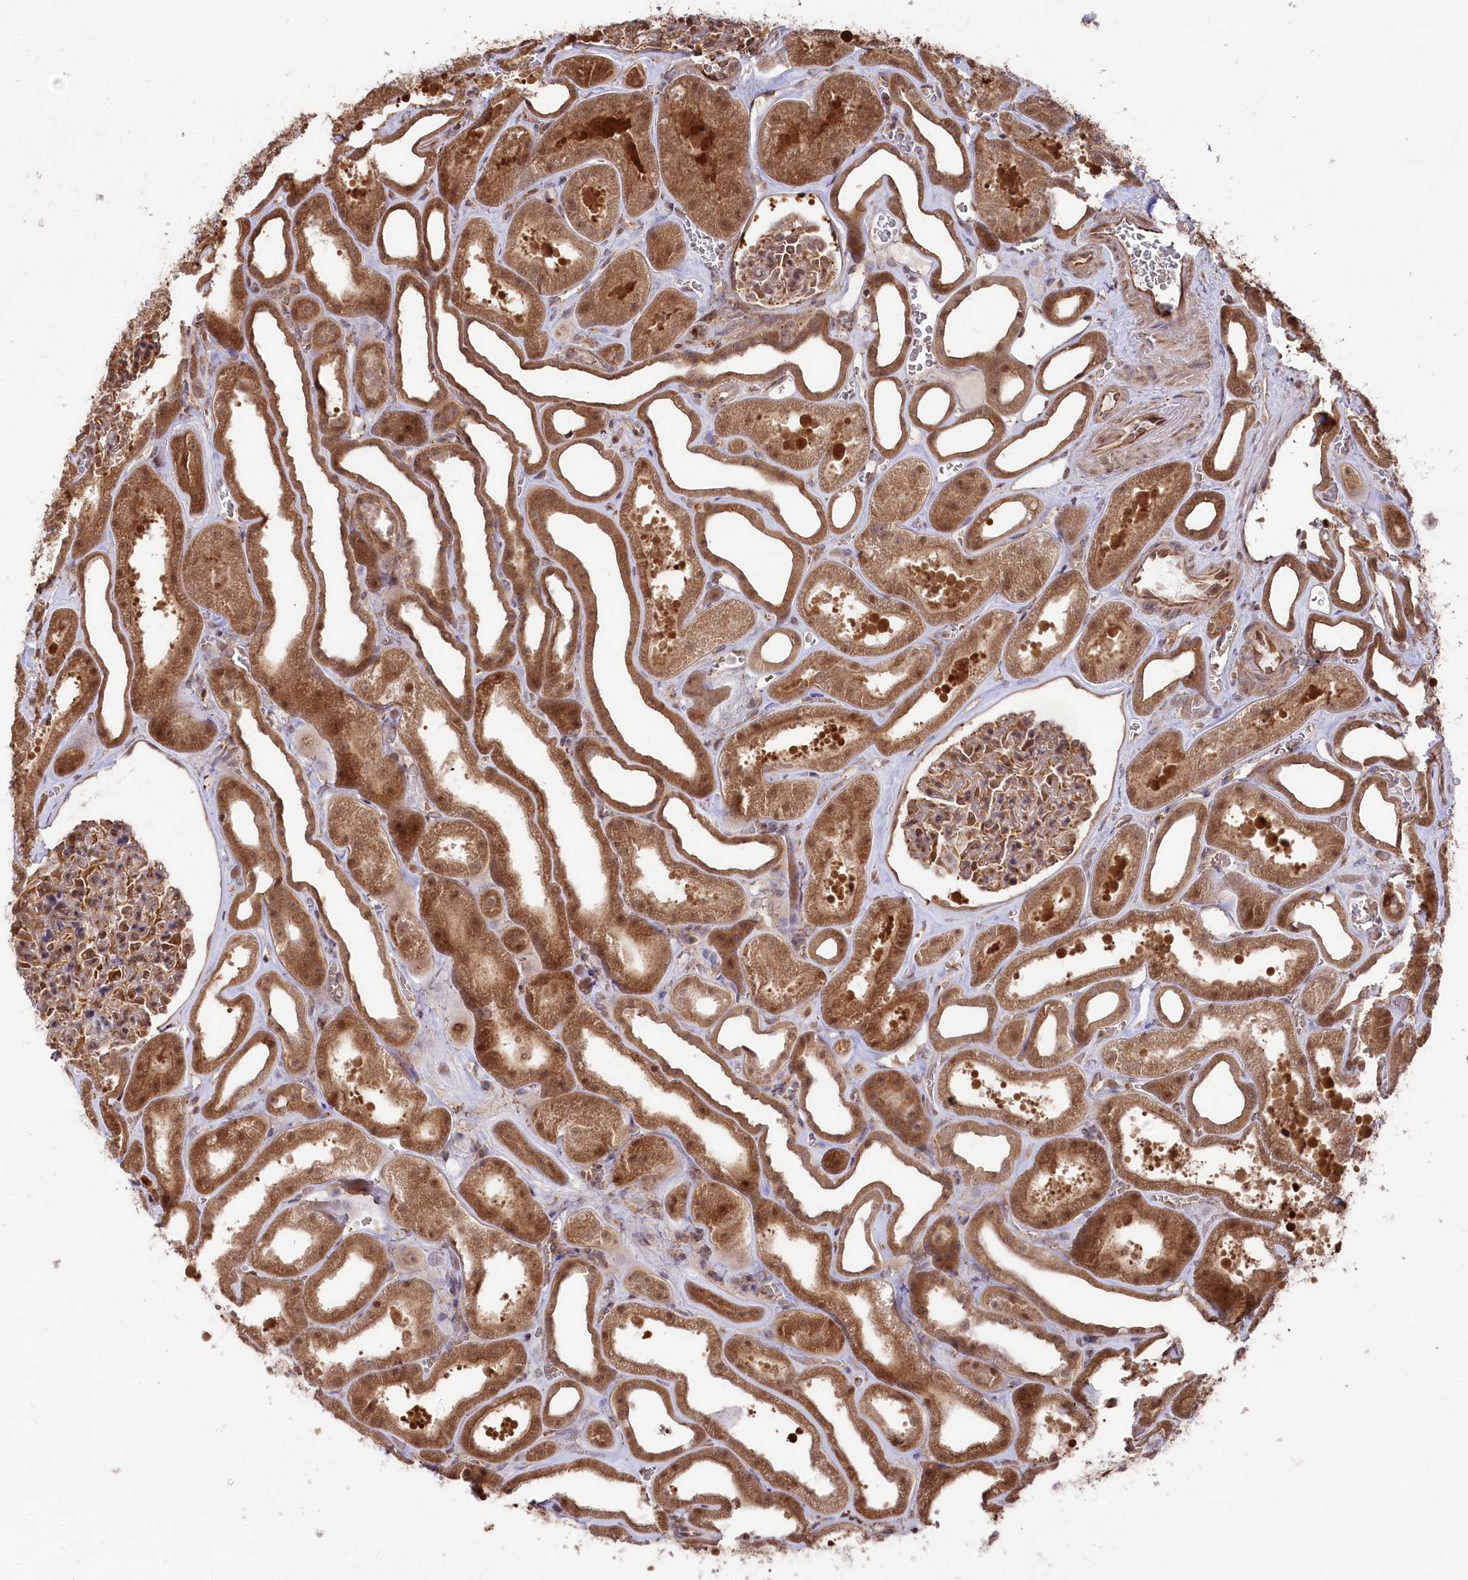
{"staining": {"intensity": "moderate", "quantity": ">75%", "location": "cytoplasmic/membranous,nuclear"}, "tissue": "kidney", "cell_type": "Cells in glomeruli", "image_type": "normal", "snomed": [{"axis": "morphology", "description": "Normal tissue, NOS"}, {"axis": "morphology", "description": "Adenocarcinoma, NOS"}, {"axis": "topography", "description": "Kidney"}], "caption": "About >75% of cells in glomeruli in unremarkable human kidney display moderate cytoplasmic/membranous,nuclear protein expression as visualized by brown immunohistochemical staining.", "gene": "PSMA1", "patient": {"sex": "female", "age": 68}}